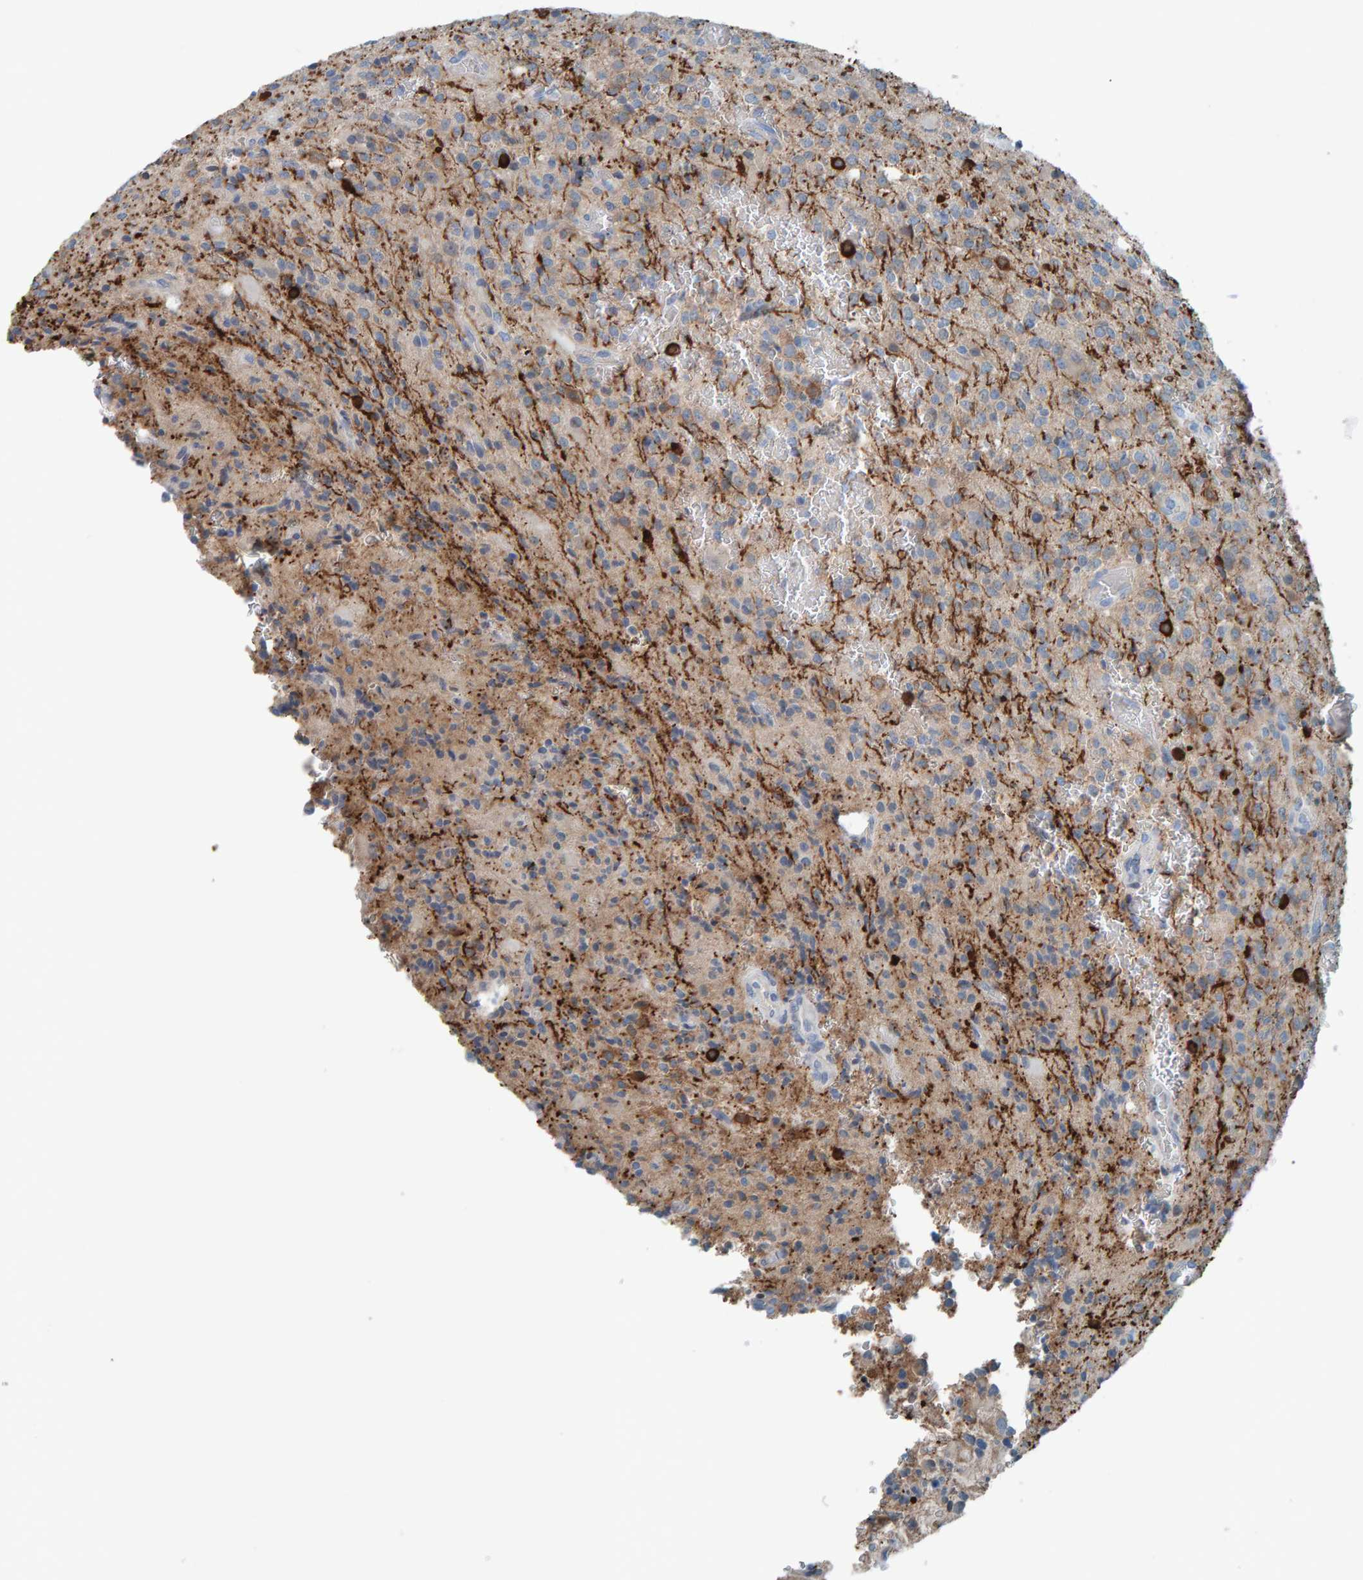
{"staining": {"intensity": "negative", "quantity": "none", "location": "none"}, "tissue": "glioma", "cell_type": "Tumor cells", "image_type": "cancer", "snomed": [{"axis": "morphology", "description": "Glioma, malignant, High grade"}, {"axis": "topography", "description": "Brain"}], "caption": "A histopathology image of human glioma is negative for staining in tumor cells. (DAB (3,3'-diaminobenzidine) immunohistochemistry (IHC) visualized using brightfield microscopy, high magnification).", "gene": "CNP", "patient": {"sex": "male", "age": 34}}